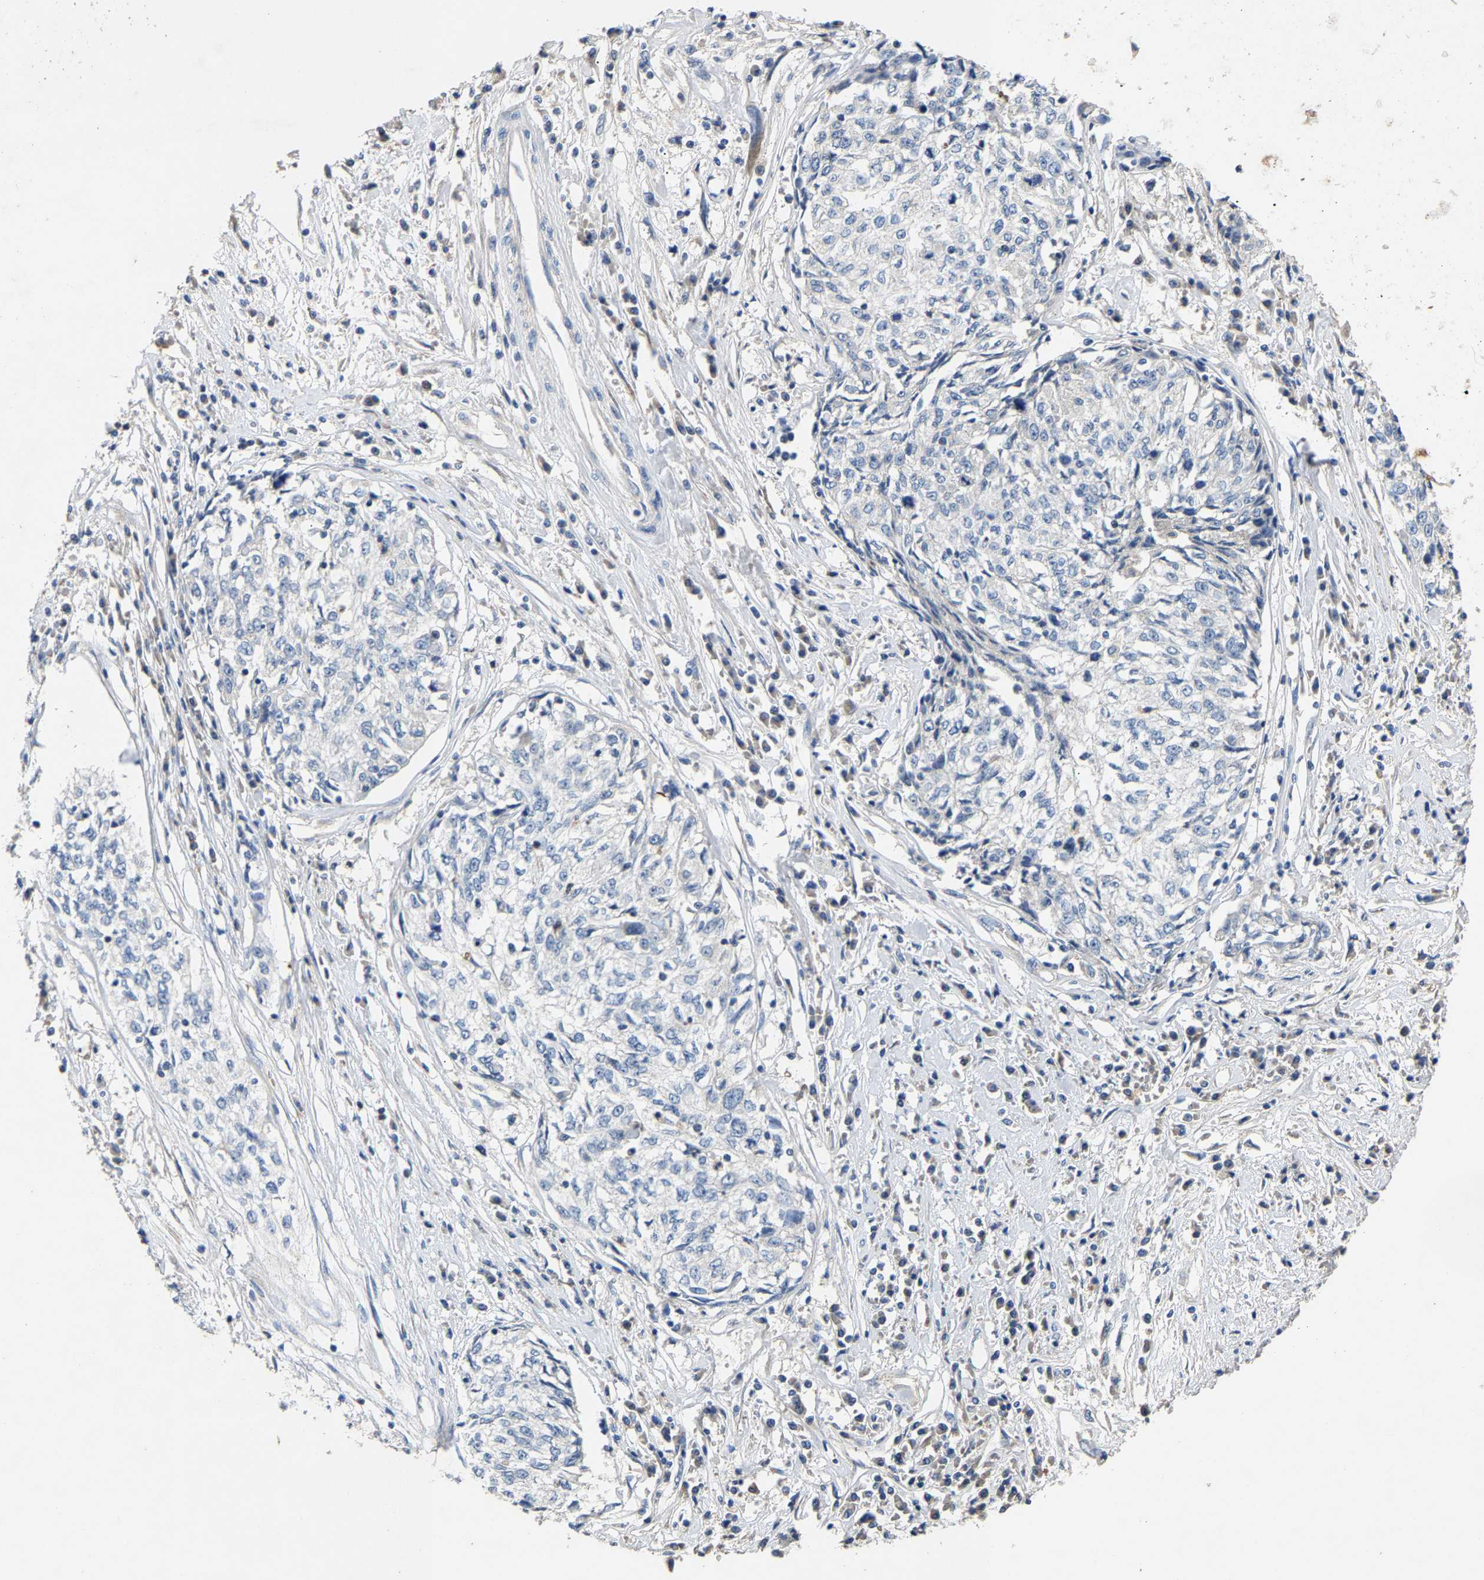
{"staining": {"intensity": "negative", "quantity": "none", "location": "none"}, "tissue": "cervical cancer", "cell_type": "Tumor cells", "image_type": "cancer", "snomed": [{"axis": "morphology", "description": "Squamous cell carcinoma, NOS"}, {"axis": "topography", "description": "Cervix"}], "caption": "Immunohistochemistry (IHC) micrograph of neoplastic tissue: squamous cell carcinoma (cervical) stained with DAB (3,3'-diaminobenzidine) exhibits no significant protein positivity in tumor cells.", "gene": "CCDC171", "patient": {"sex": "female", "age": 57}}